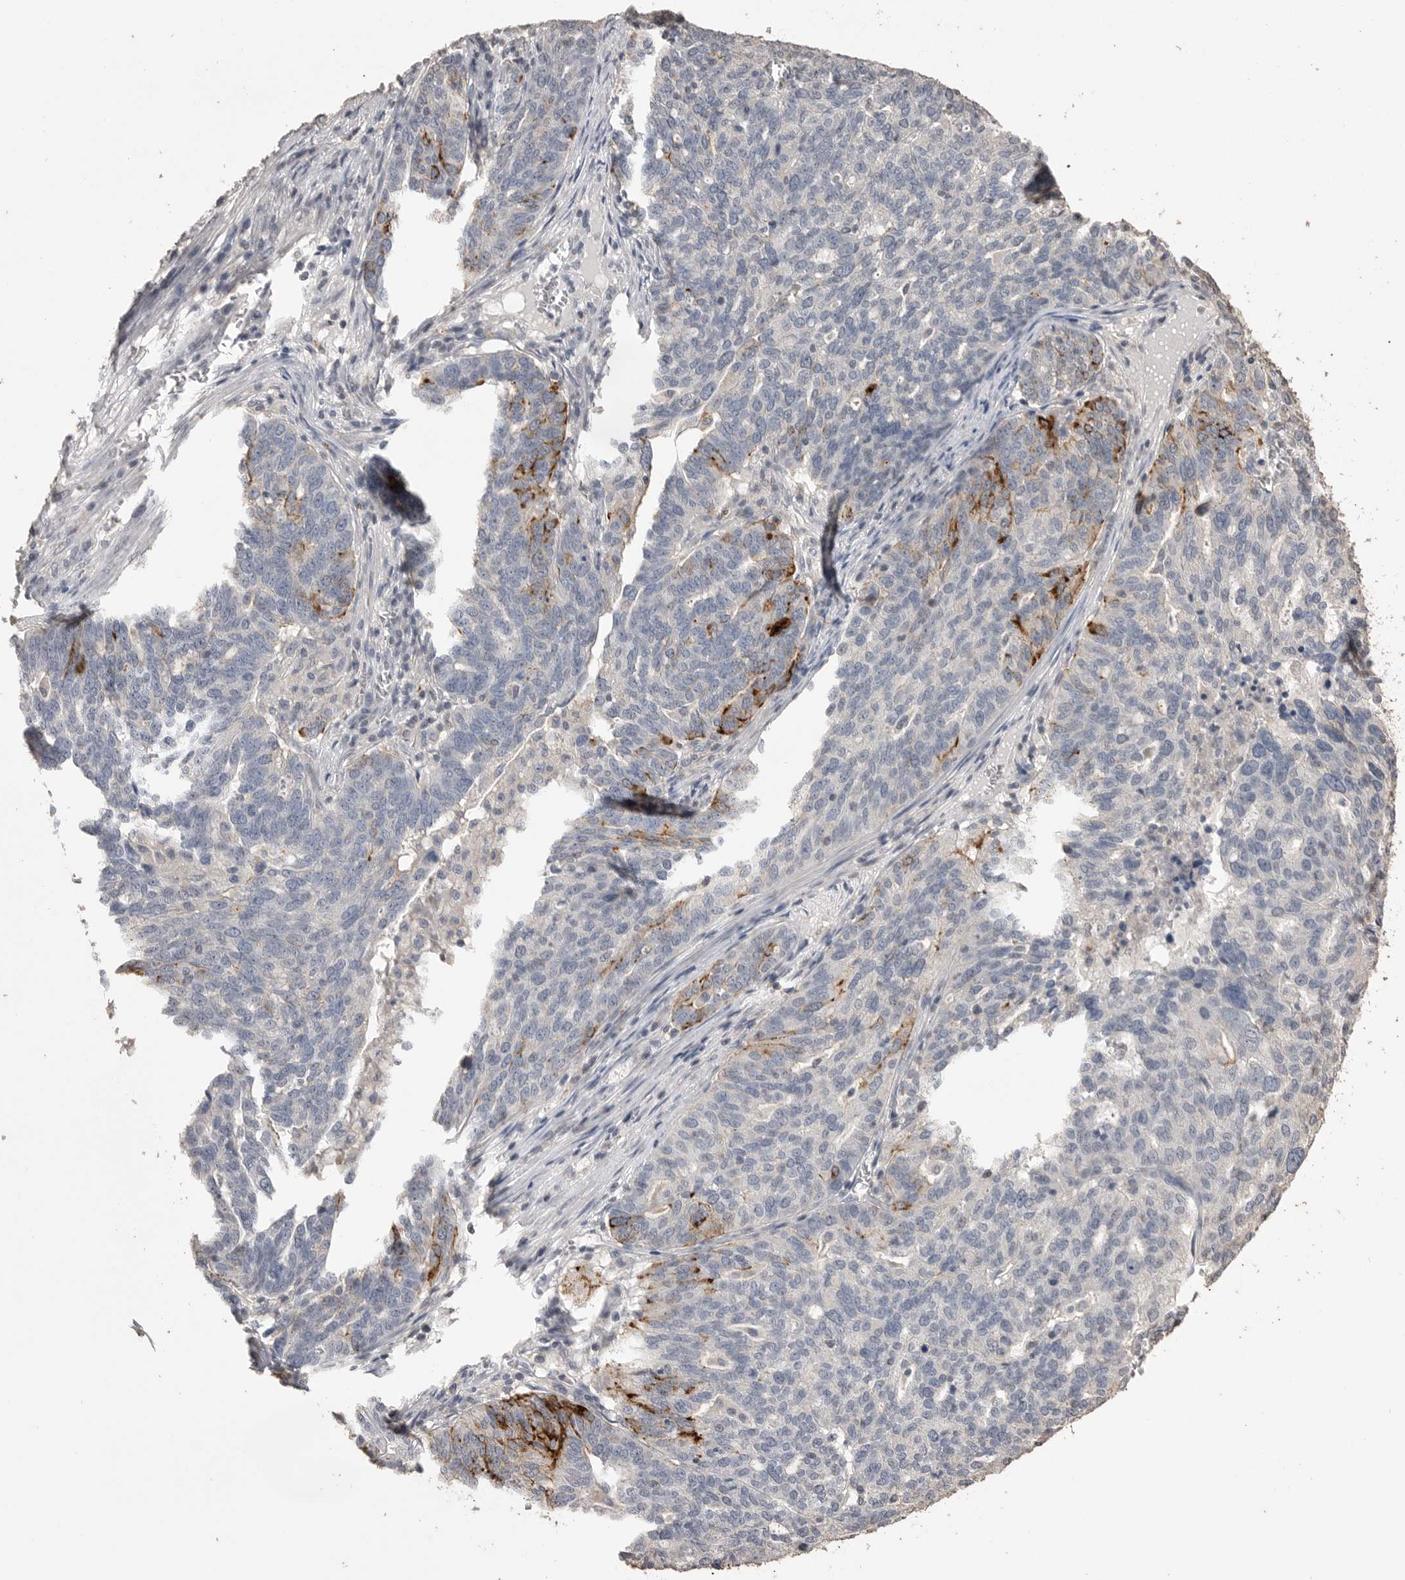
{"staining": {"intensity": "moderate", "quantity": "<25%", "location": "cytoplasmic/membranous"}, "tissue": "ovarian cancer", "cell_type": "Tumor cells", "image_type": "cancer", "snomed": [{"axis": "morphology", "description": "Cystadenocarcinoma, serous, NOS"}, {"axis": "topography", "description": "Ovary"}], "caption": "This photomicrograph exhibits immunohistochemistry (IHC) staining of human serous cystadenocarcinoma (ovarian), with low moderate cytoplasmic/membranous positivity in about <25% of tumor cells.", "gene": "MMP7", "patient": {"sex": "female", "age": 59}}